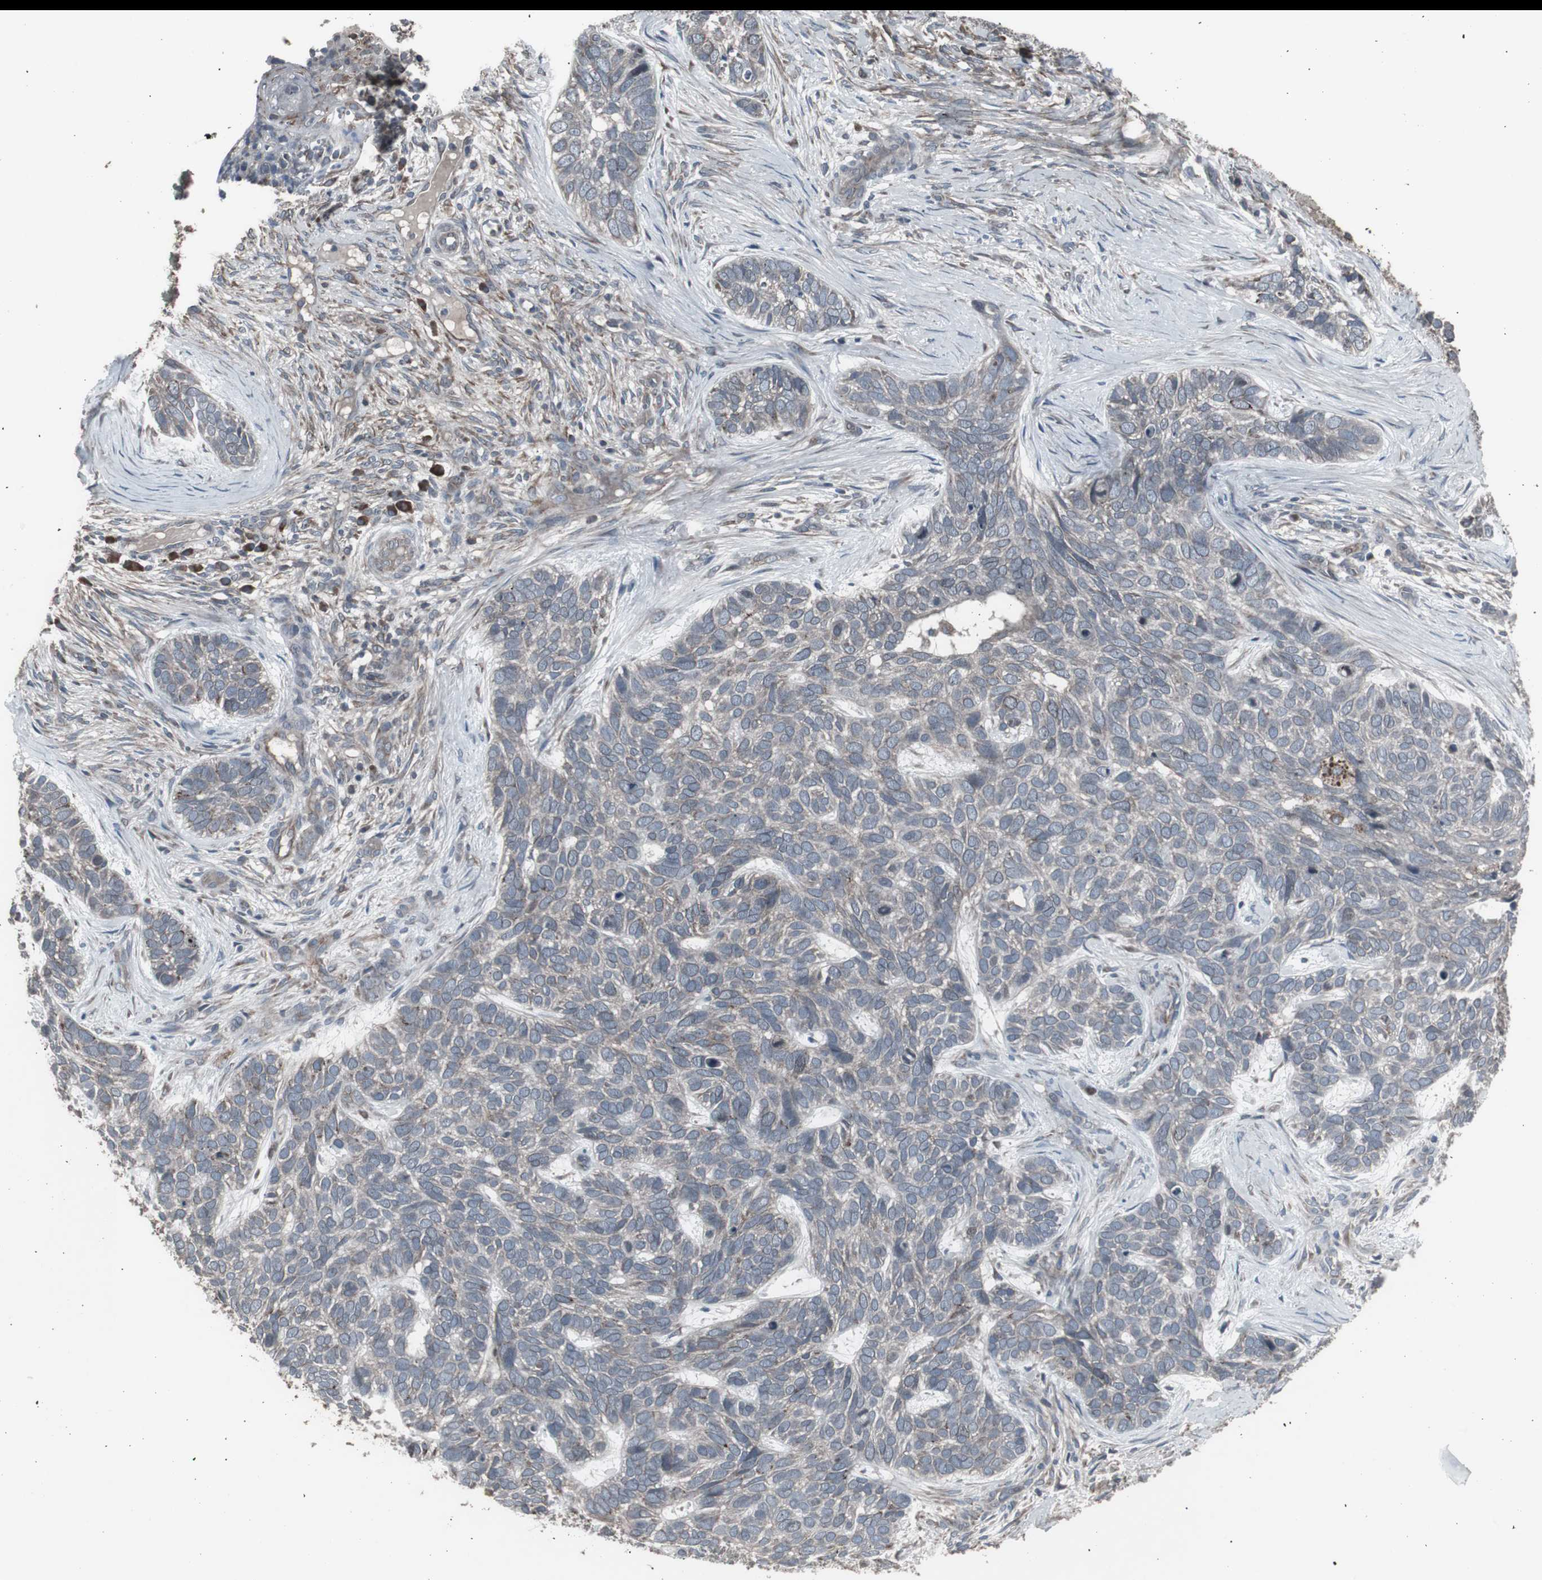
{"staining": {"intensity": "negative", "quantity": "none", "location": "none"}, "tissue": "skin cancer", "cell_type": "Tumor cells", "image_type": "cancer", "snomed": [{"axis": "morphology", "description": "Basal cell carcinoma"}, {"axis": "topography", "description": "Skin"}], "caption": "An IHC micrograph of skin cancer is shown. There is no staining in tumor cells of skin cancer.", "gene": "SSTR2", "patient": {"sex": "male", "age": 87}}